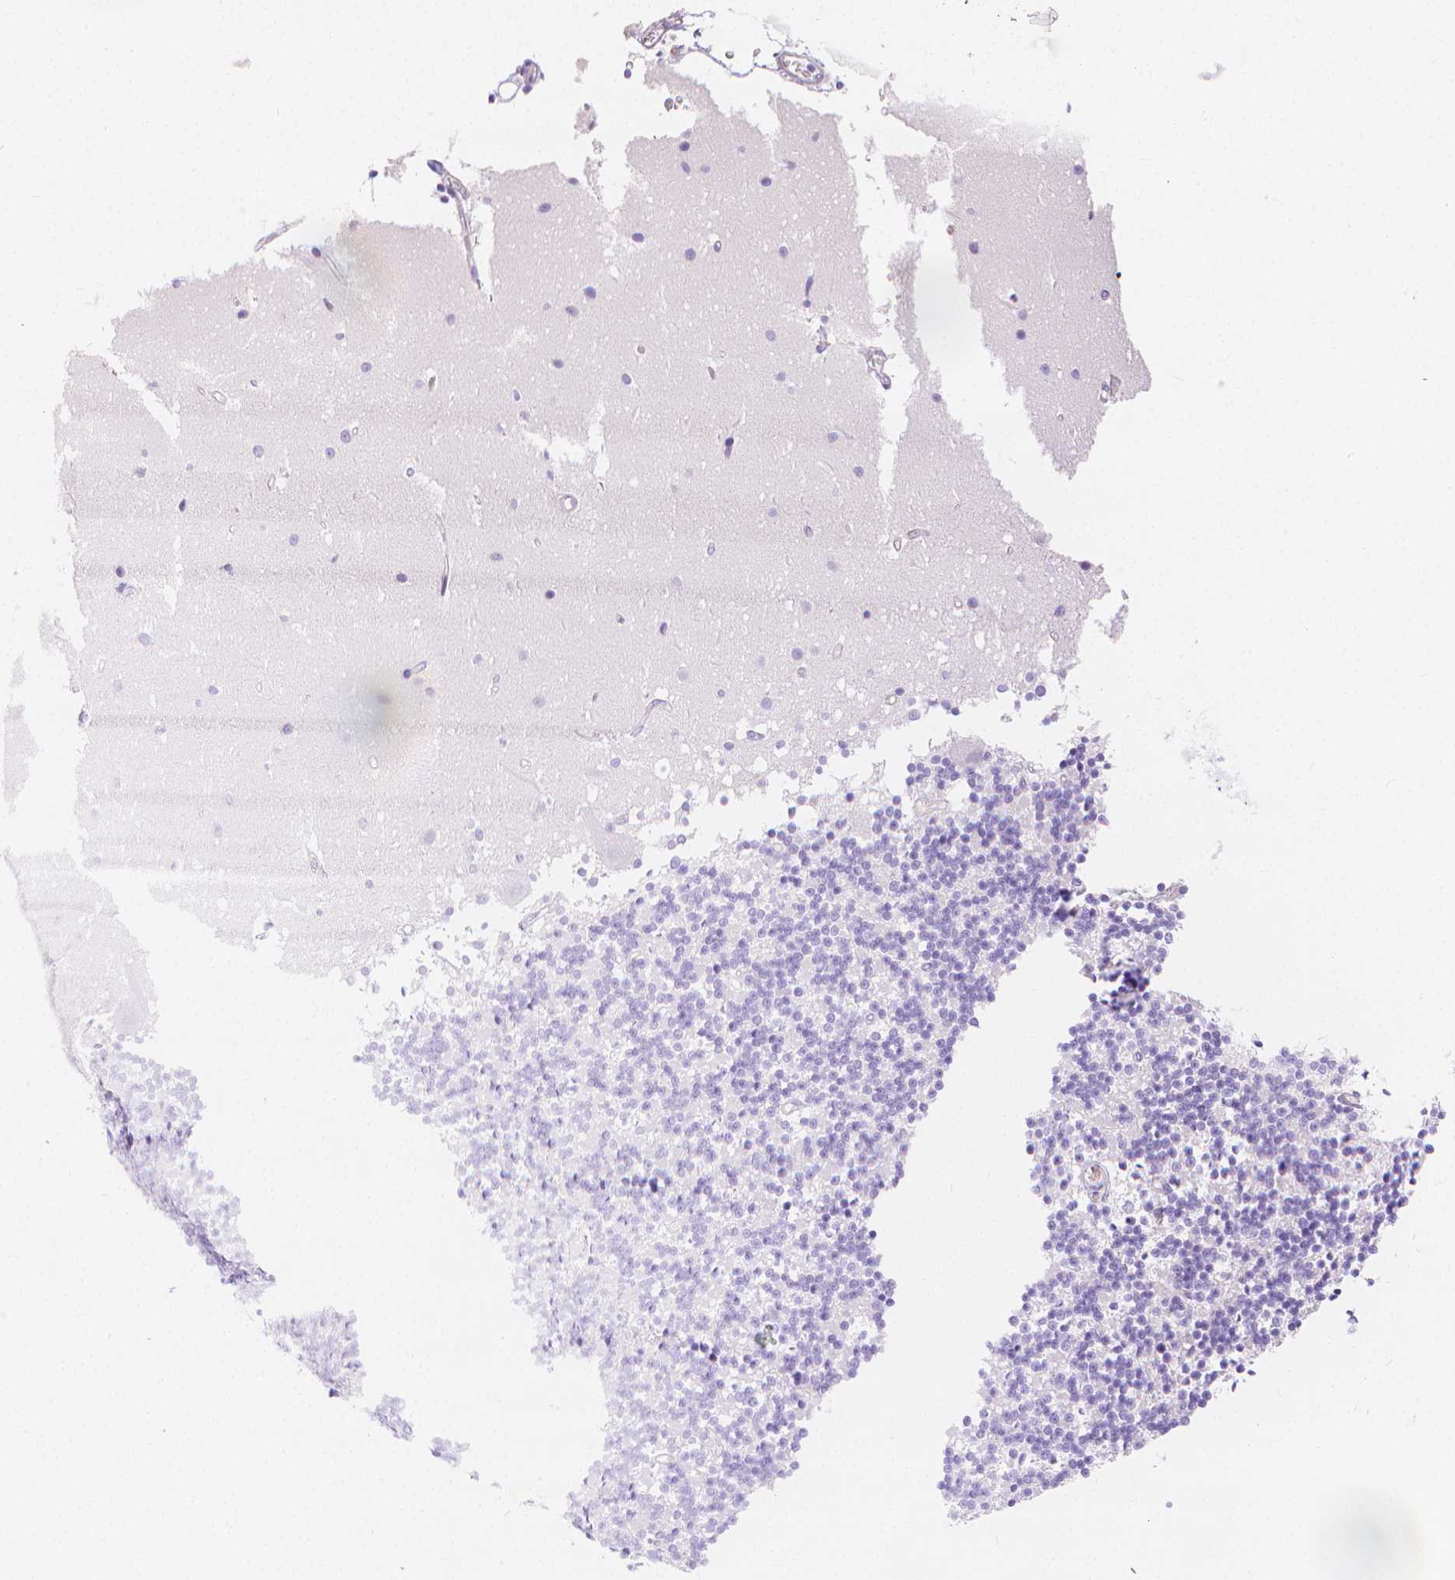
{"staining": {"intensity": "negative", "quantity": "none", "location": "none"}, "tissue": "cerebellum", "cell_type": "Cells in granular layer", "image_type": "normal", "snomed": [{"axis": "morphology", "description": "Normal tissue, NOS"}, {"axis": "topography", "description": "Cerebellum"}], "caption": "Immunohistochemistry (IHC) histopathology image of unremarkable cerebellum: cerebellum stained with DAB (3,3'-diaminobenzidine) exhibits no significant protein expression in cells in granular layer. Nuclei are stained in blue.", "gene": "SLC27A5", "patient": {"sex": "male", "age": 54}}